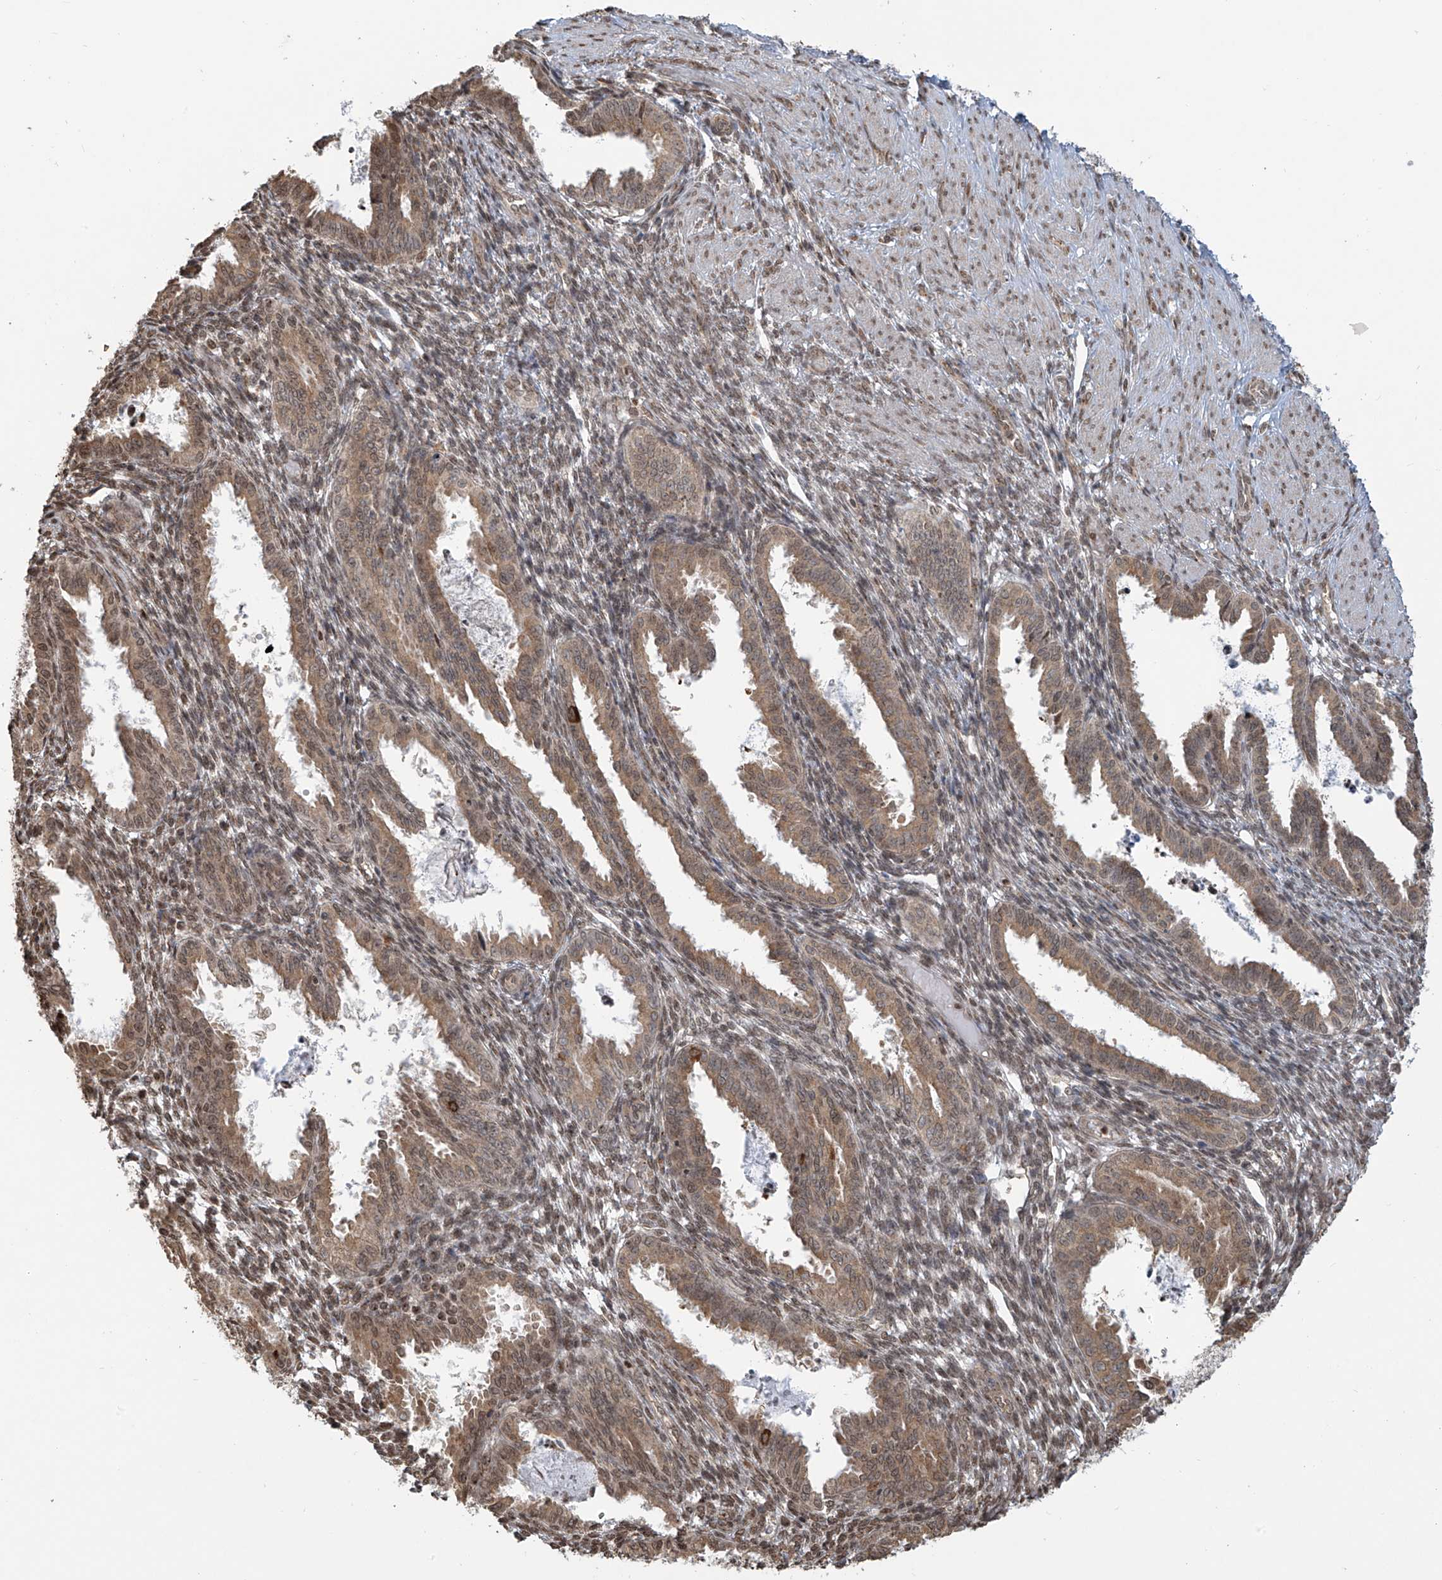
{"staining": {"intensity": "moderate", "quantity": ">75%", "location": "nuclear"}, "tissue": "endometrium", "cell_type": "Cells in endometrial stroma", "image_type": "normal", "snomed": [{"axis": "morphology", "description": "Normal tissue, NOS"}, {"axis": "topography", "description": "Endometrium"}], "caption": "Endometrium stained with immunohistochemistry demonstrates moderate nuclear positivity in about >75% of cells in endometrial stroma.", "gene": "VMP1", "patient": {"sex": "female", "age": 33}}